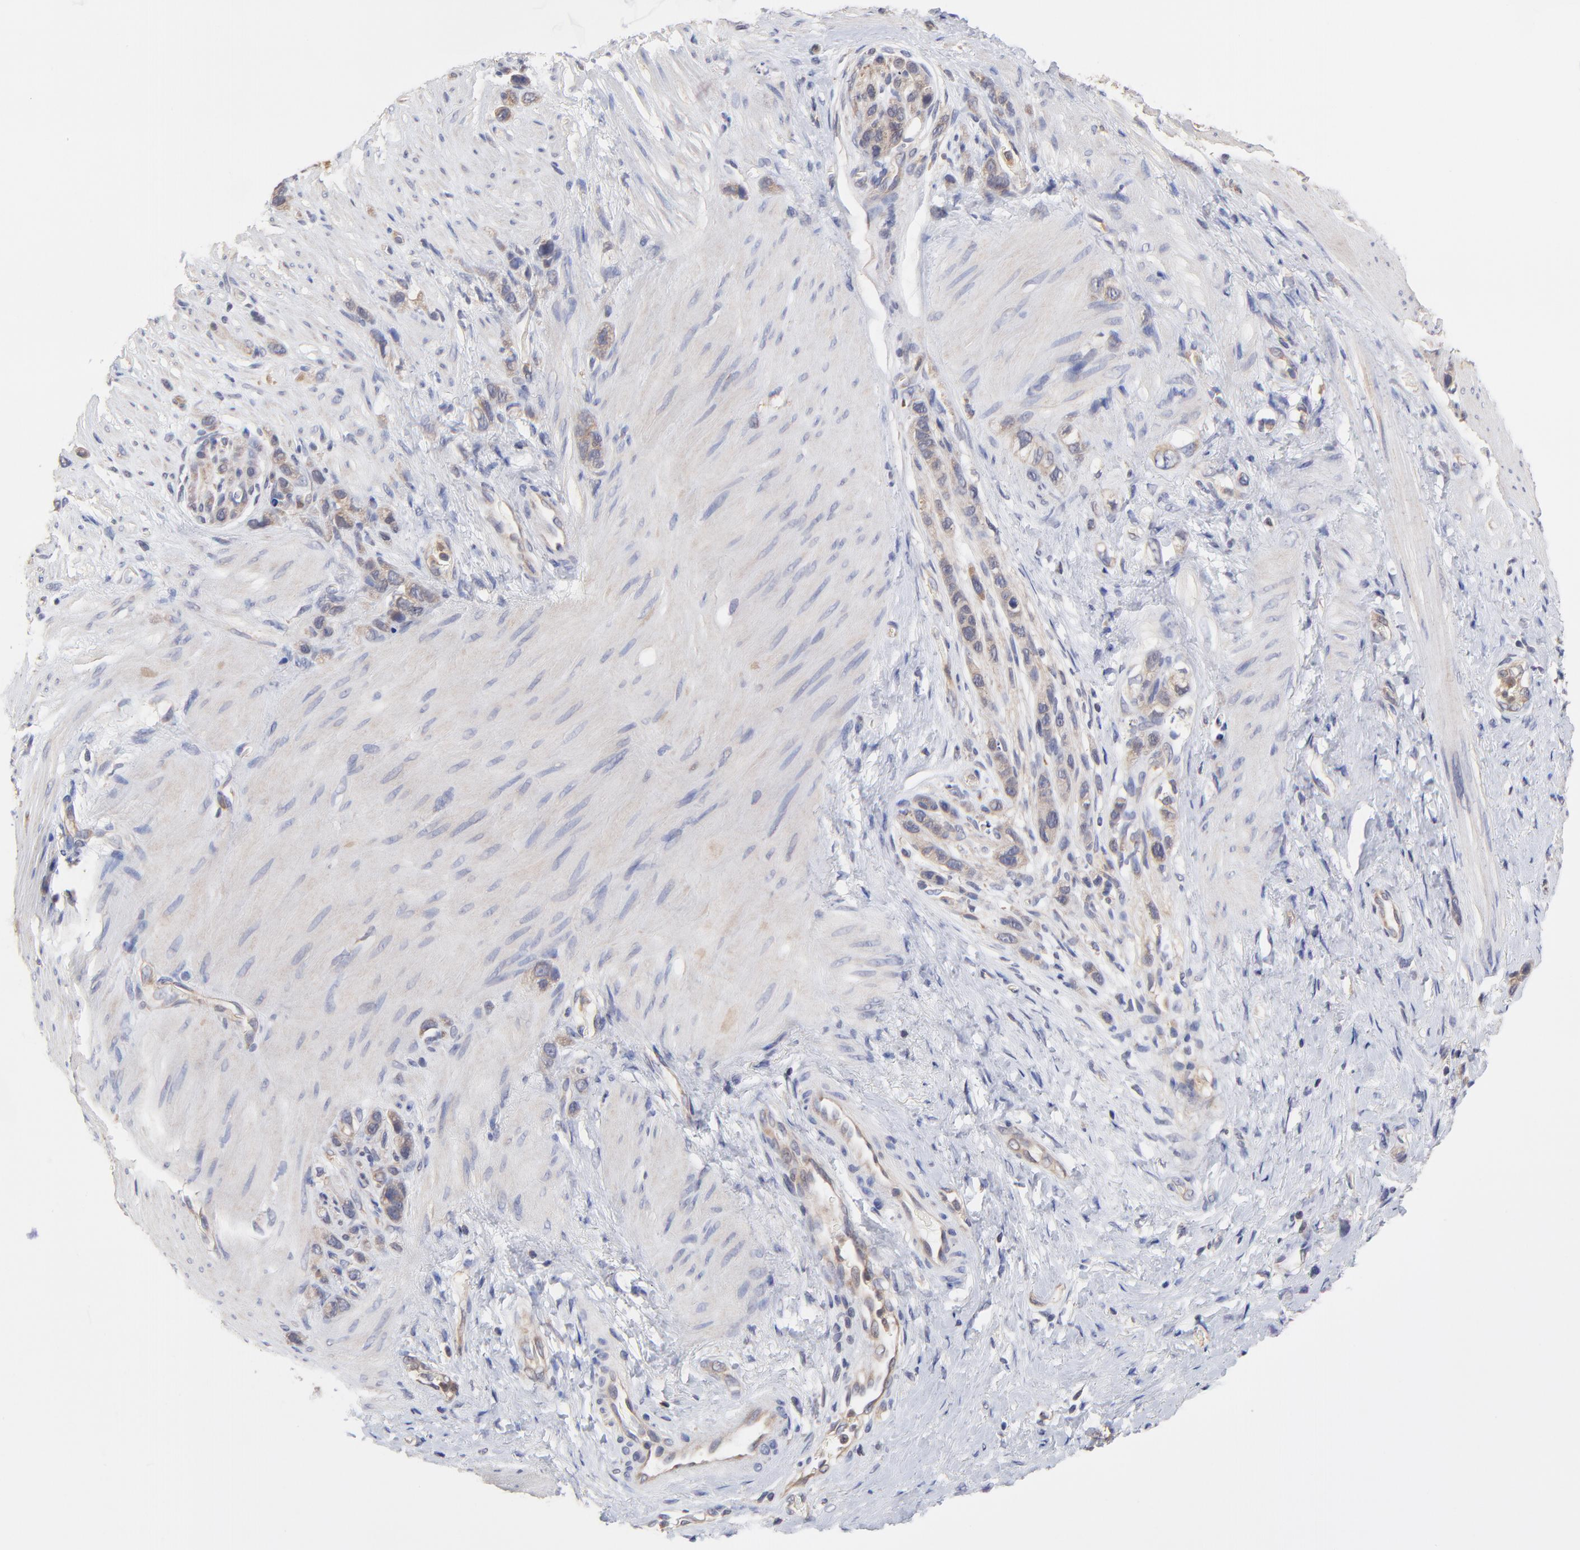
{"staining": {"intensity": "weak", "quantity": ">75%", "location": "cytoplasmic/membranous"}, "tissue": "stomach cancer", "cell_type": "Tumor cells", "image_type": "cancer", "snomed": [{"axis": "morphology", "description": "Normal tissue, NOS"}, {"axis": "morphology", "description": "Adenocarcinoma, NOS"}, {"axis": "morphology", "description": "Adenocarcinoma, High grade"}, {"axis": "topography", "description": "Stomach, upper"}, {"axis": "topography", "description": "Stomach"}], "caption": "IHC photomicrograph of neoplastic tissue: human adenocarcinoma (stomach) stained using immunohistochemistry (IHC) exhibits low levels of weak protein expression localized specifically in the cytoplasmic/membranous of tumor cells, appearing as a cytoplasmic/membranous brown color.", "gene": "PCMT1", "patient": {"sex": "female", "age": 65}}